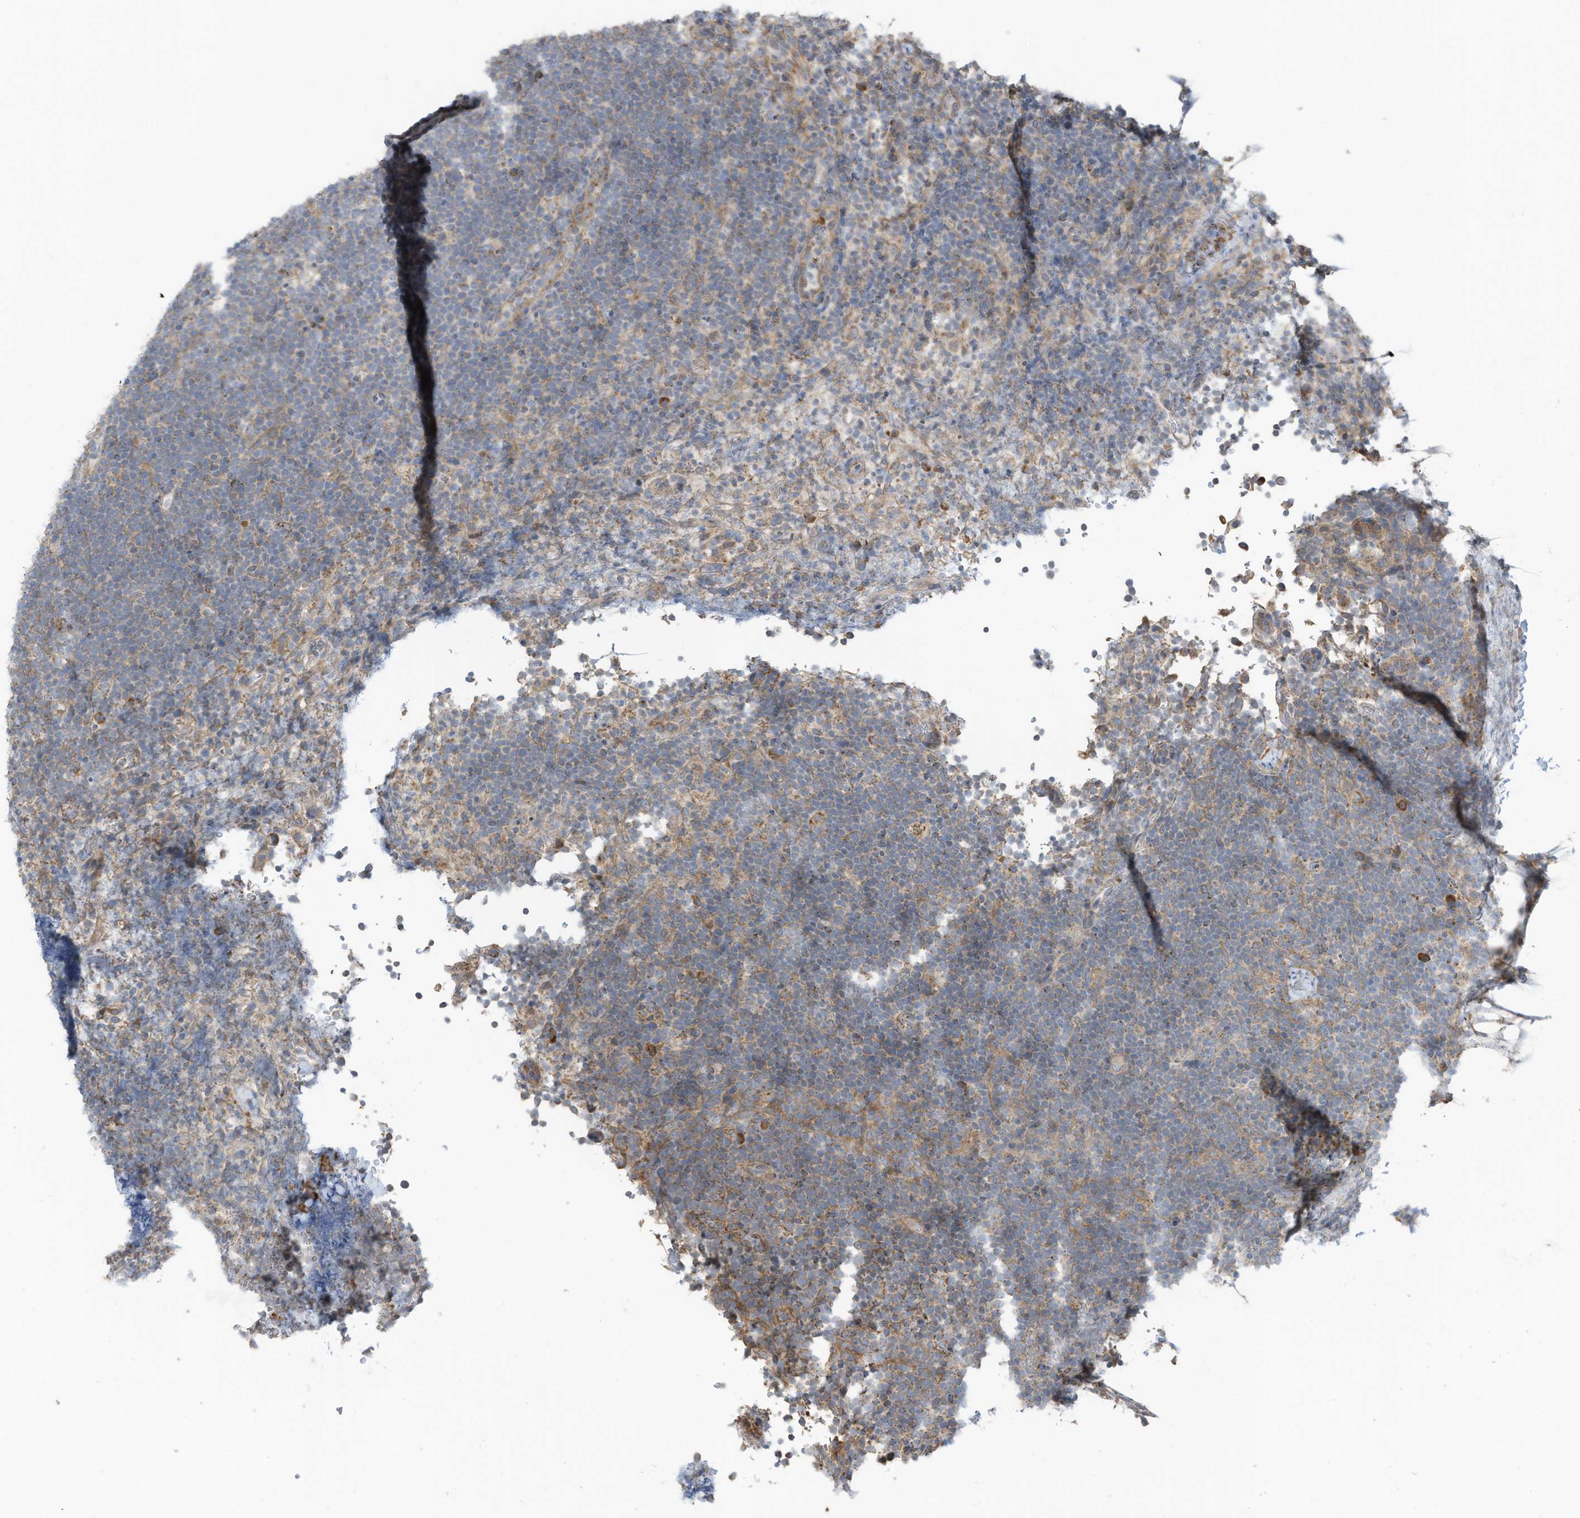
{"staining": {"intensity": "negative", "quantity": "none", "location": "none"}, "tissue": "lymphoma", "cell_type": "Tumor cells", "image_type": "cancer", "snomed": [{"axis": "morphology", "description": "Malignant lymphoma, non-Hodgkin's type, High grade"}, {"axis": "topography", "description": "Lymph node"}], "caption": "Tumor cells show no significant positivity in malignant lymphoma, non-Hodgkin's type (high-grade).", "gene": "GTPBP2", "patient": {"sex": "male", "age": 13}}